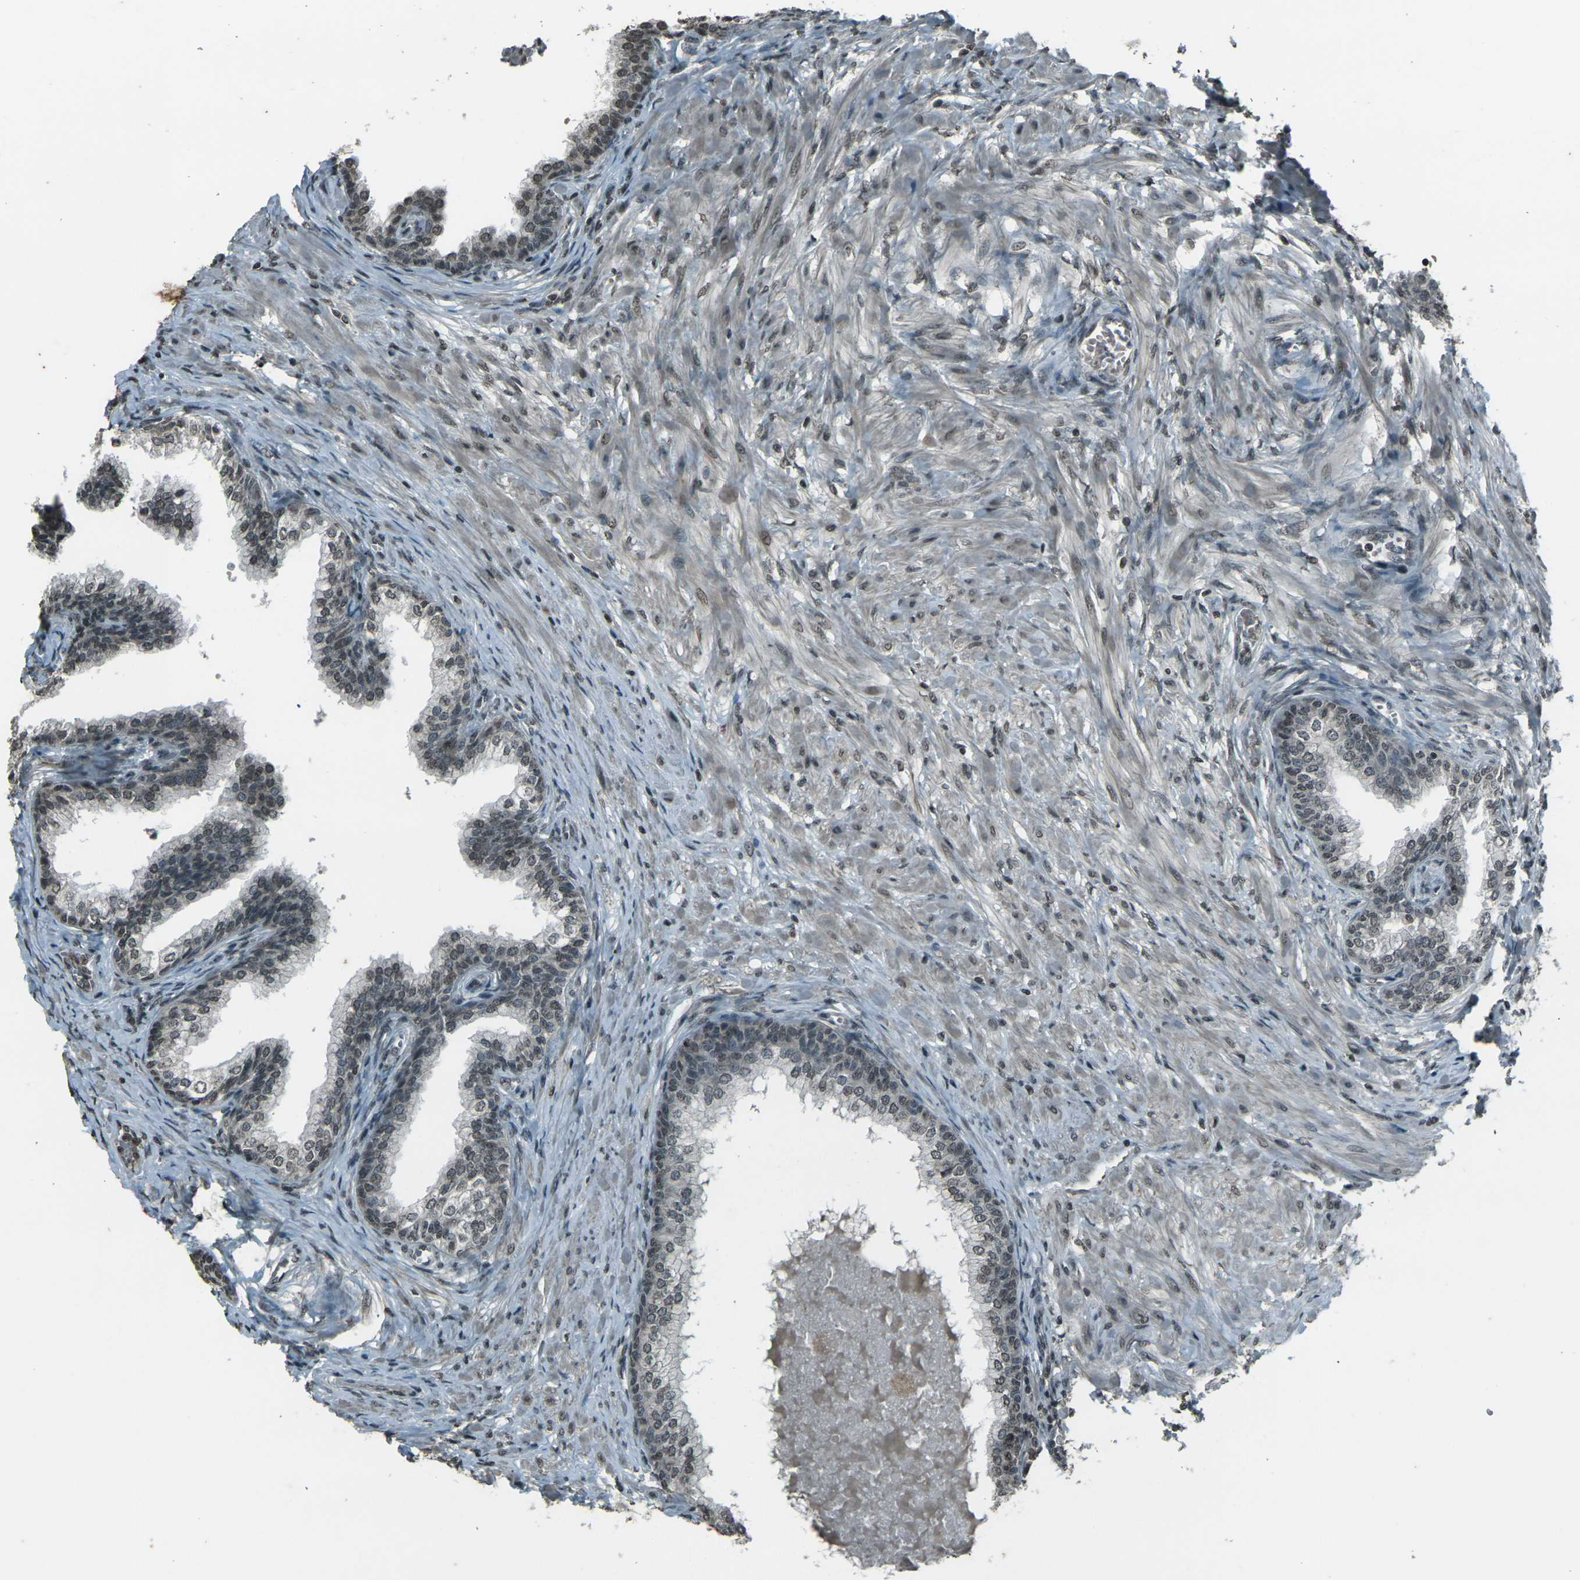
{"staining": {"intensity": "moderate", "quantity": "25%-75%", "location": "nuclear"}, "tissue": "prostate", "cell_type": "Glandular cells", "image_type": "normal", "snomed": [{"axis": "morphology", "description": "Normal tissue, NOS"}, {"axis": "morphology", "description": "Urothelial carcinoma, Low grade"}, {"axis": "topography", "description": "Urinary bladder"}, {"axis": "topography", "description": "Prostate"}], "caption": "Immunohistochemical staining of unremarkable prostate shows medium levels of moderate nuclear staining in about 25%-75% of glandular cells. Nuclei are stained in blue.", "gene": "PRPF8", "patient": {"sex": "male", "age": 60}}